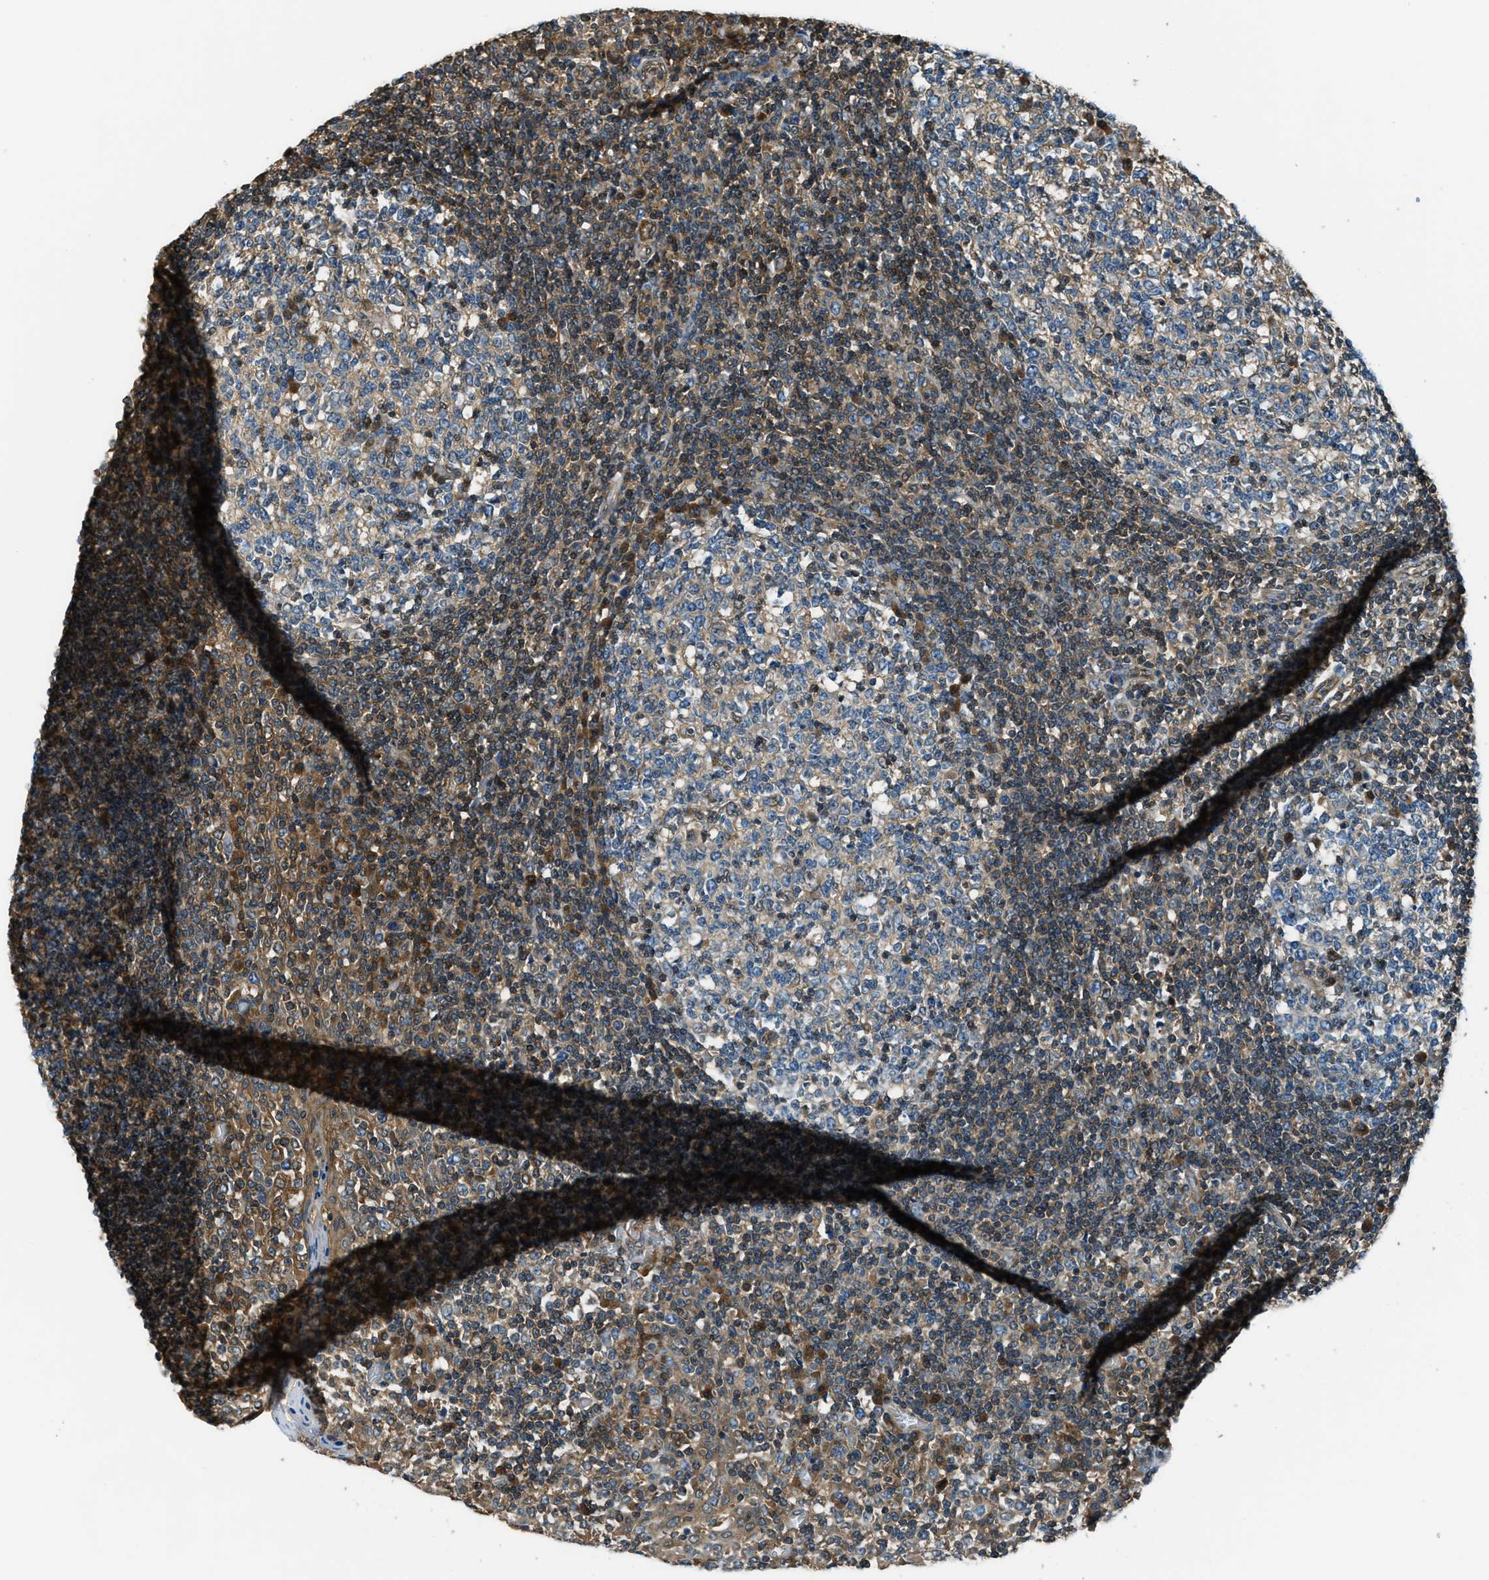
{"staining": {"intensity": "weak", "quantity": "25%-75%", "location": "cytoplasmic/membranous"}, "tissue": "tonsil", "cell_type": "Germinal center cells", "image_type": "normal", "snomed": [{"axis": "morphology", "description": "Normal tissue, NOS"}, {"axis": "topography", "description": "Tonsil"}], "caption": "Immunohistochemistry (DAB (3,3'-diaminobenzidine)) staining of normal tonsil shows weak cytoplasmic/membranous protein expression in about 25%-75% of germinal center cells.", "gene": "HEBP2", "patient": {"sex": "female", "age": 19}}